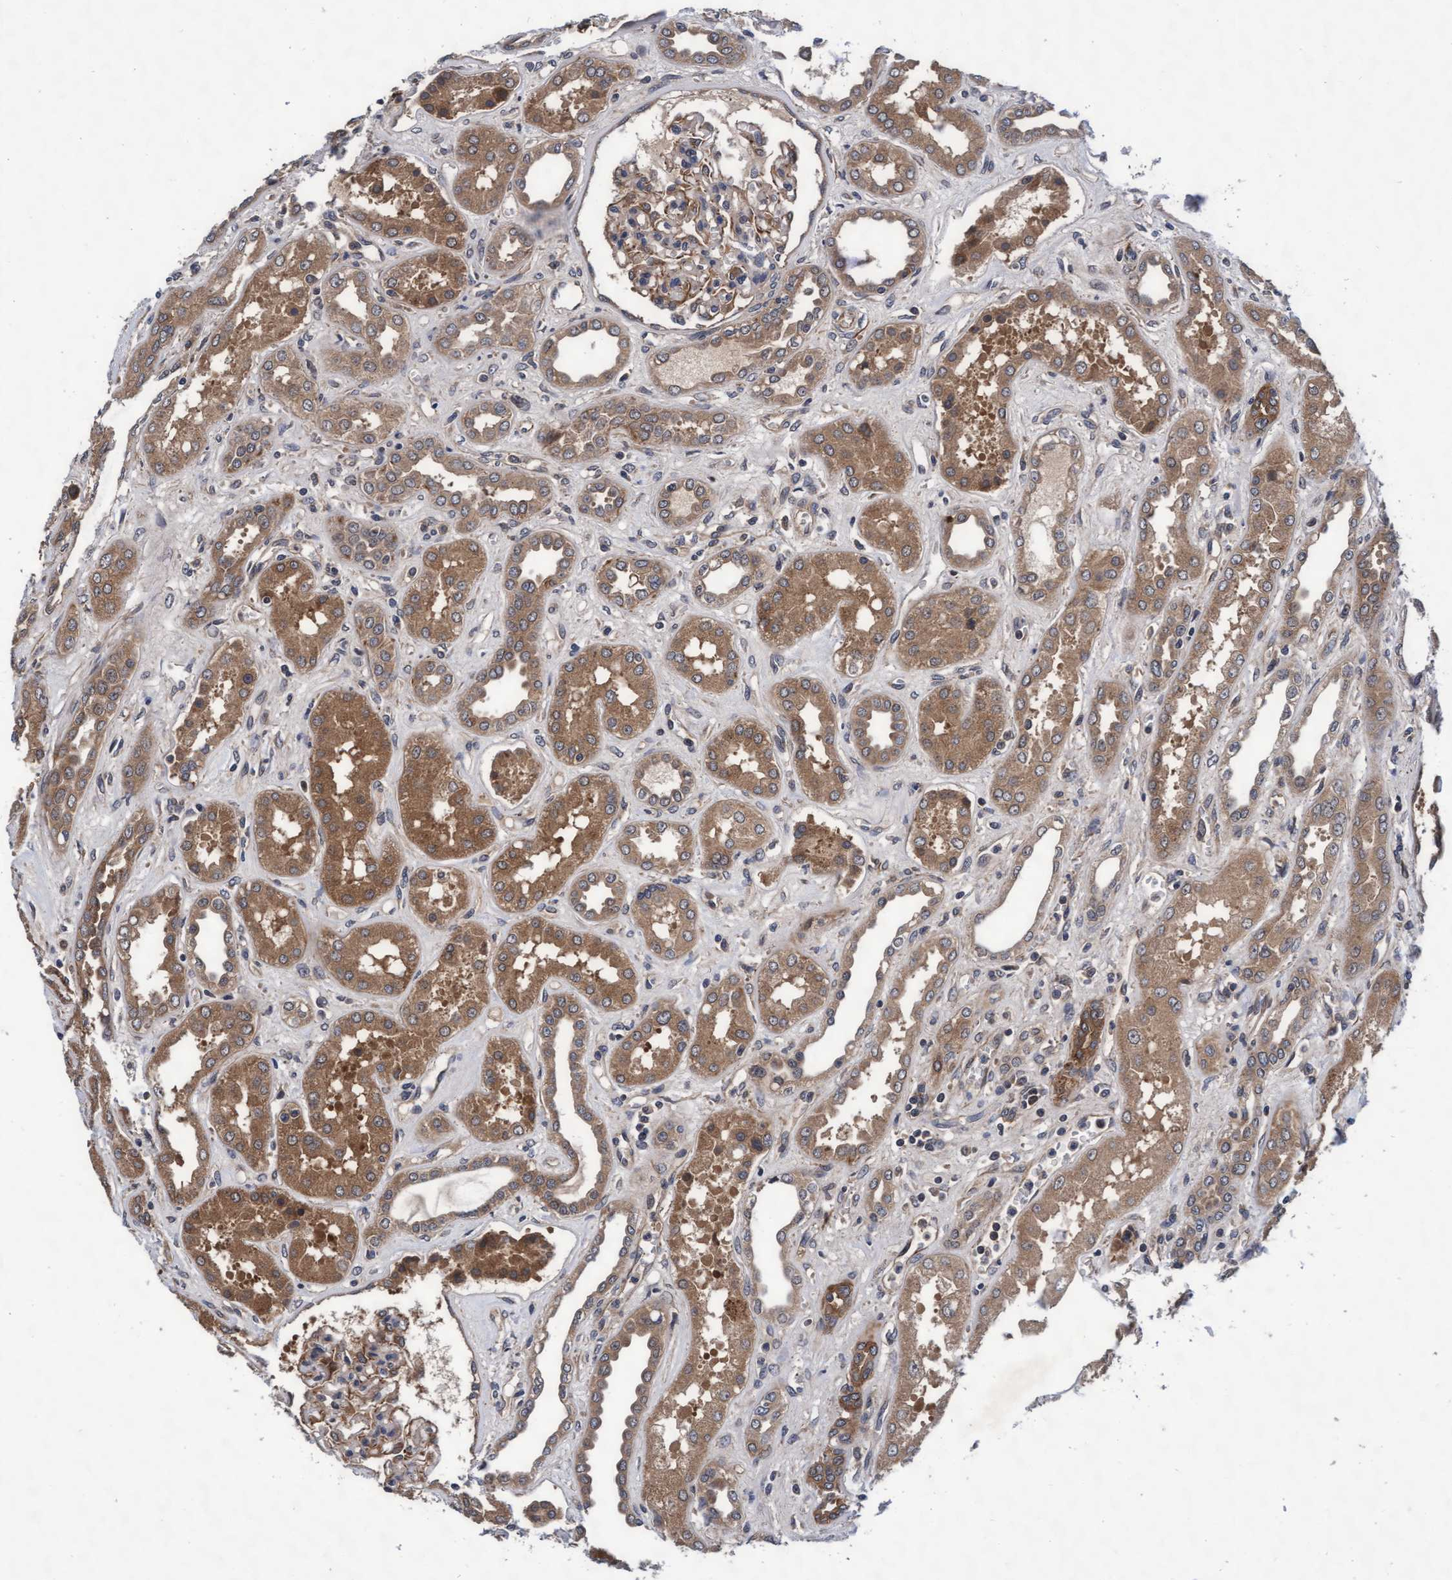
{"staining": {"intensity": "weak", "quantity": "25%-75%", "location": "cytoplasmic/membranous"}, "tissue": "kidney", "cell_type": "Cells in glomeruli", "image_type": "normal", "snomed": [{"axis": "morphology", "description": "Normal tissue, NOS"}, {"axis": "topography", "description": "Kidney"}], "caption": "DAB (3,3'-diaminobenzidine) immunohistochemical staining of normal human kidney displays weak cytoplasmic/membranous protein staining in about 25%-75% of cells in glomeruli.", "gene": "EFCAB13", "patient": {"sex": "male", "age": 59}}